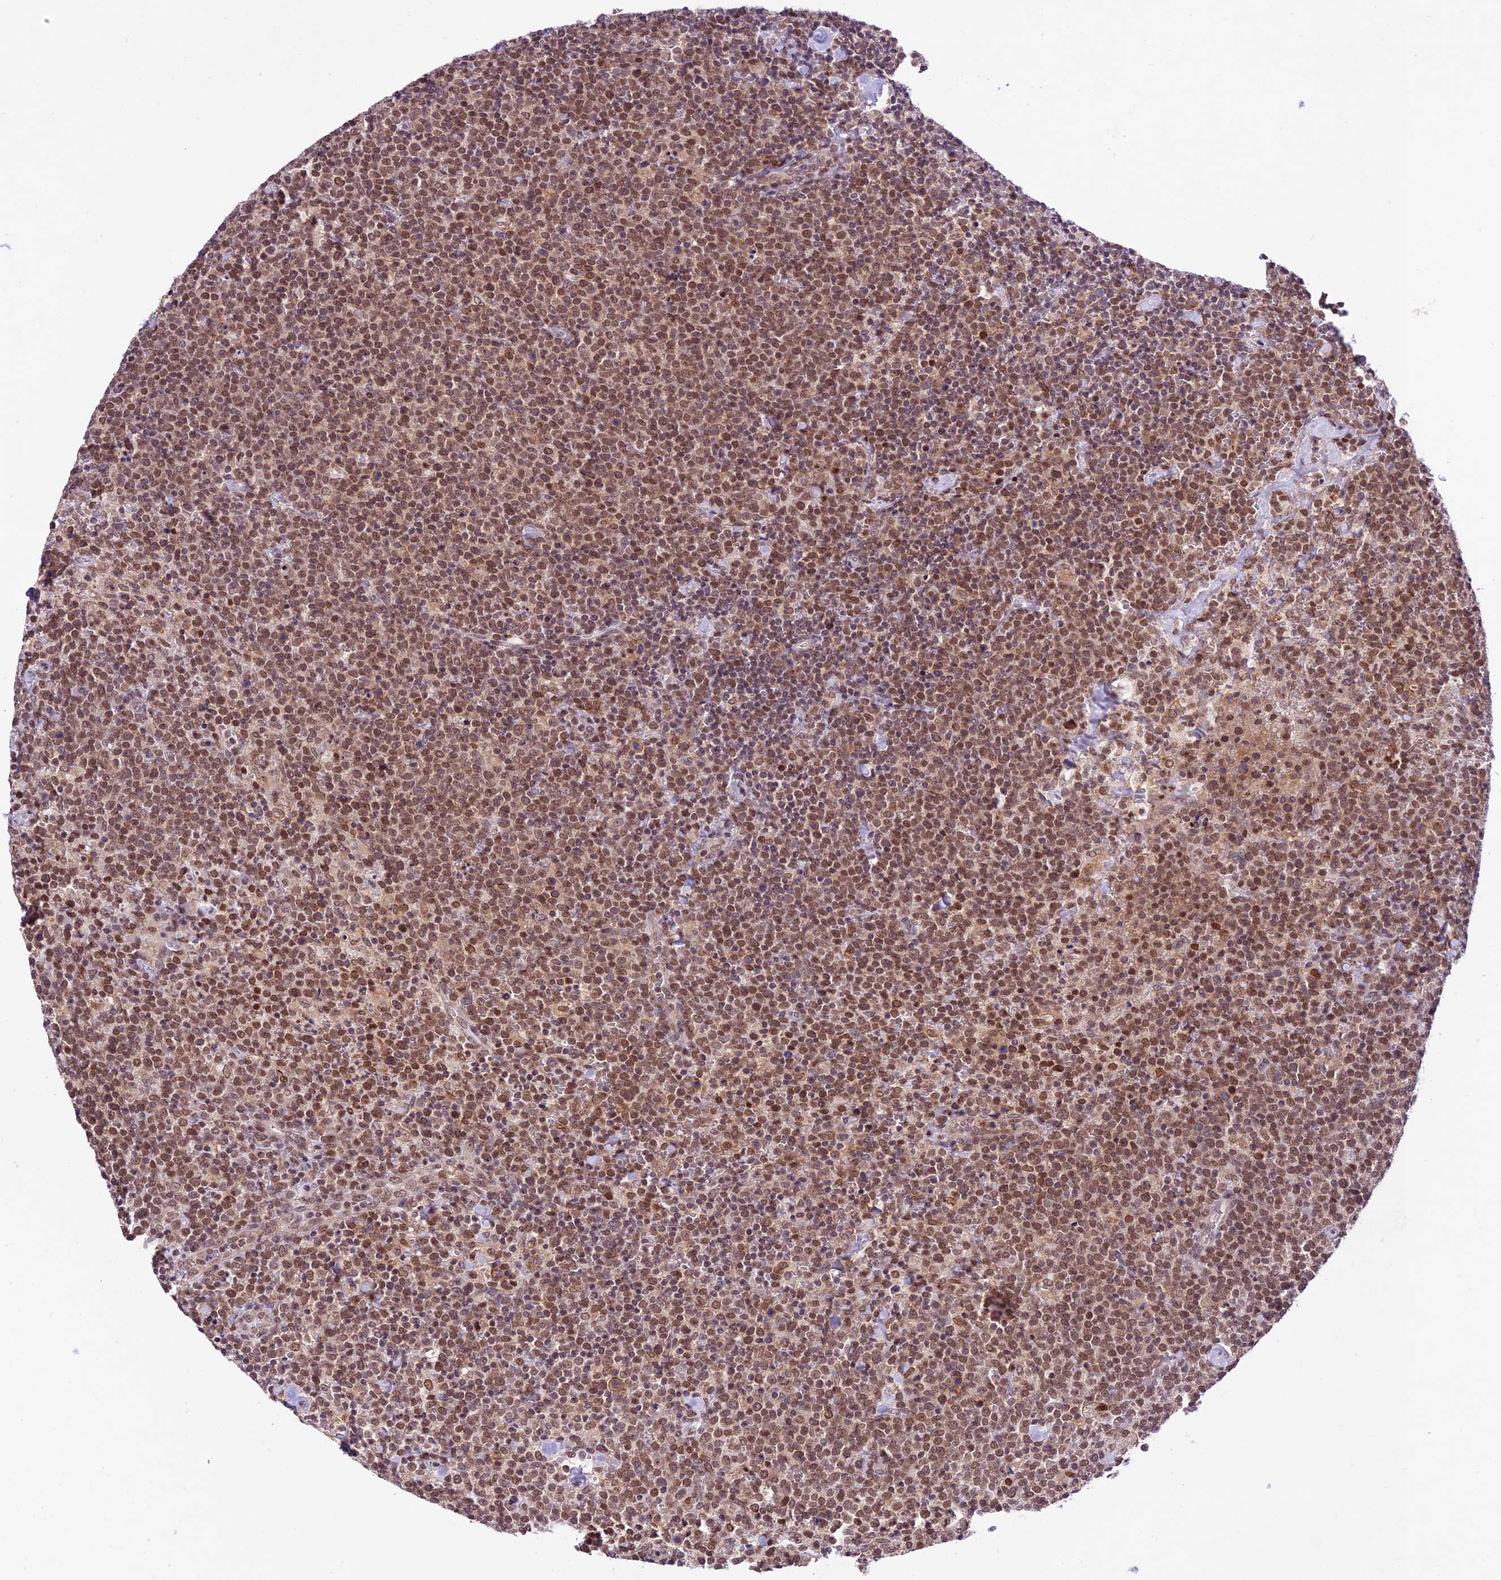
{"staining": {"intensity": "moderate", "quantity": ">75%", "location": "nuclear"}, "tissue": "lymphoma", "cell_type": "Tumor cells", "image_type": "cancer", "snomed": [{"axis": "morphology", "description": "Malignant lymphoma, non-Hodgkin's type, High grade"}, {"axis": "topography", "description": "Lymph node"}], "caption": "Immunohistochemistry of human lymphoma reveals medium levels of moderate nuclear positivity in about >75% of tumor cells. The staining was performed using DAB to visualize the protein expression in brown, while the nuclei were stained in blue with hematoxylin (Magnification: 20x).", "gene": "SHKBP1", "patient": {"sex": "male", "age": 61}}